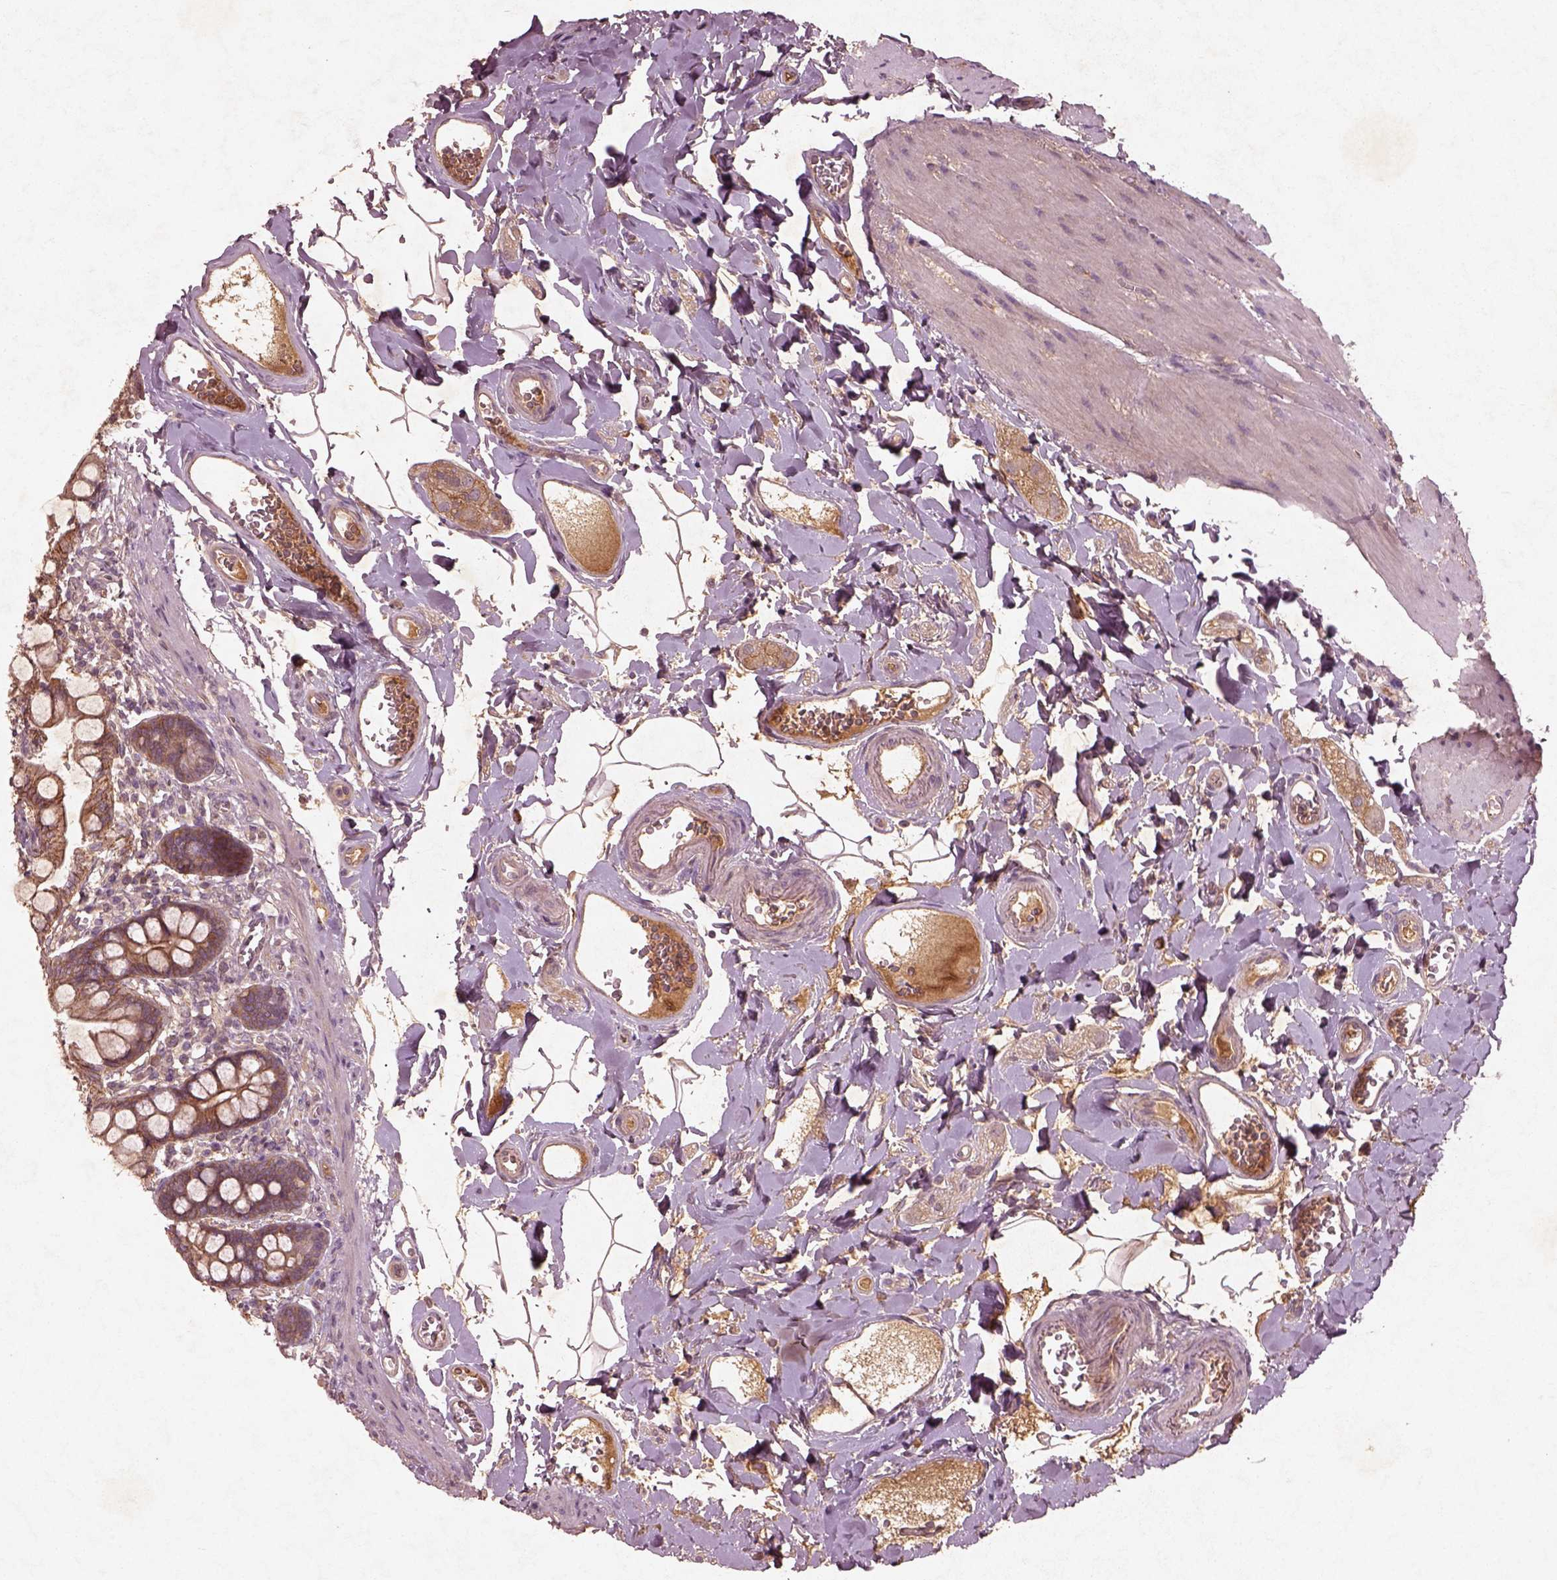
{"staining": {"intensity": "strong", "quantity": ">75%", "location": "cytoplasmic/membranous"}, "tissue": "small intestine", "cell_type": "Glandular cells", "image_type": "normal", "snomed": [{"axis": "morphology", "description": "Normal tissue, NOS"}, {"axis": "topography", "description": "Small intestine"}], "caption": "Human small intestine stained with a brown dye reveals strong cytoplasmic/membranous positive staining in approximately >75% of glandular cells.", "gene": "FAM234A", "patient": {"sex": "female", "age": 56}}